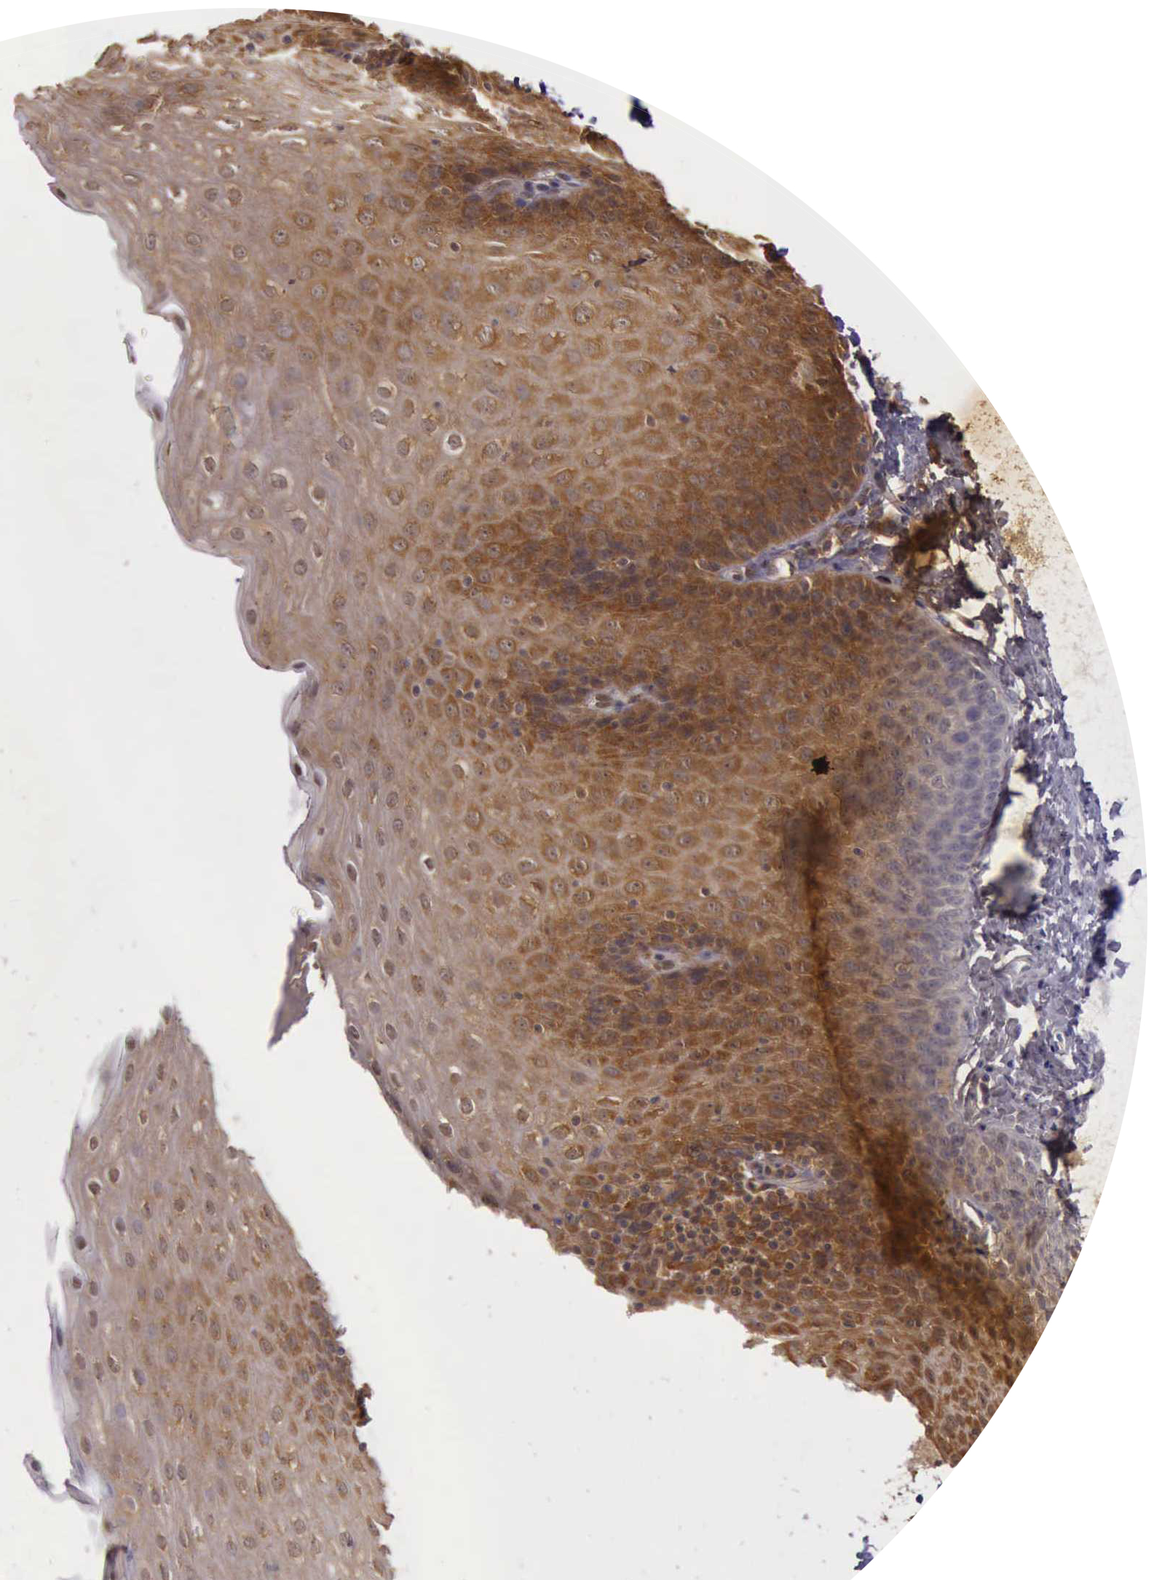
{"staining": {"intensity": "moderate", "quantity": "25%-75%", "location": "cytoplasmic/membranous"}, "tissue": "esophagus", "cell_type": "Squamous epithelial cells", "image_type": "normal", "snomed": [{"axis": "morphology", "description": "Normal tissue, NOS"}, {"axis": "topography", "description": "Esophagus"}], "caption": "High-power microscopy captured an immunohistochemistry histopathology image of normal esophagus, revealing moderate cytoplasmic/membranous staining in about 25%-75% of squamous epithelial cells. Immunohistochemistry stains the protein in brown and the nuclei are stained blue.", "gene": "EIF5", "patient": {"sex": "female", "age": 61}}